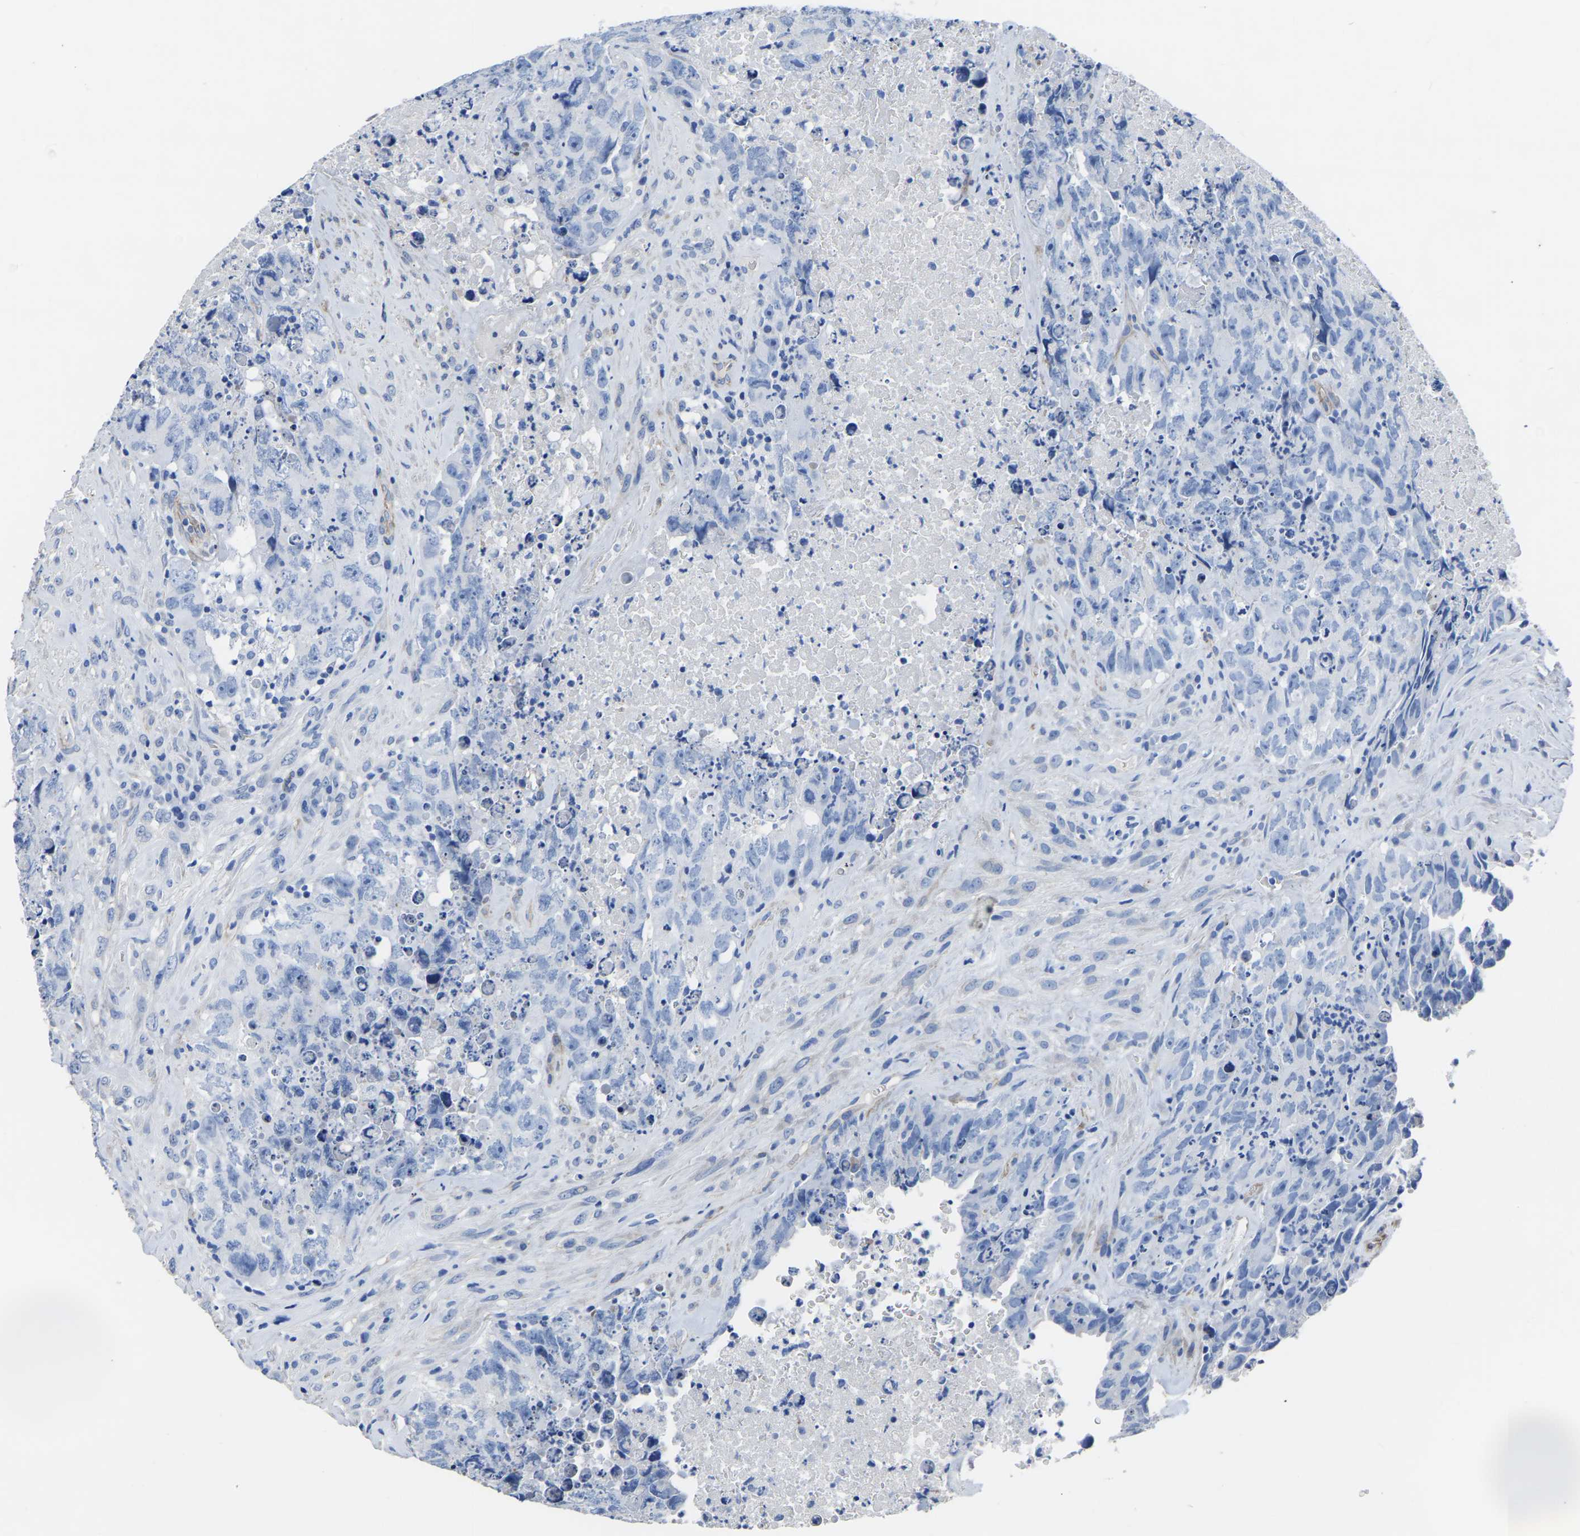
{"staining": {"intensity": "negative", "quantity": "none", "location": "none"}, "tissue": "testis cancer", "cell_type": "Tumor cells", "image_type": "cancer", "snomed": [{"axis": "morphology", "description": "Carcinoma, Embryonal, NOS"}, {"axis": "topography", "description": "Testis"}], "caption": "Tumor cells are negative for brown protein staining in testis cancer (embryonal carcinoma). (DAB (3,3'-diaminobenzidine) immunohistochemistry (IHC) visualized using brightfield microscopy, high magnification).", "gene": "SLC45A3", "patient": {"sex": "male", "age": 32}}